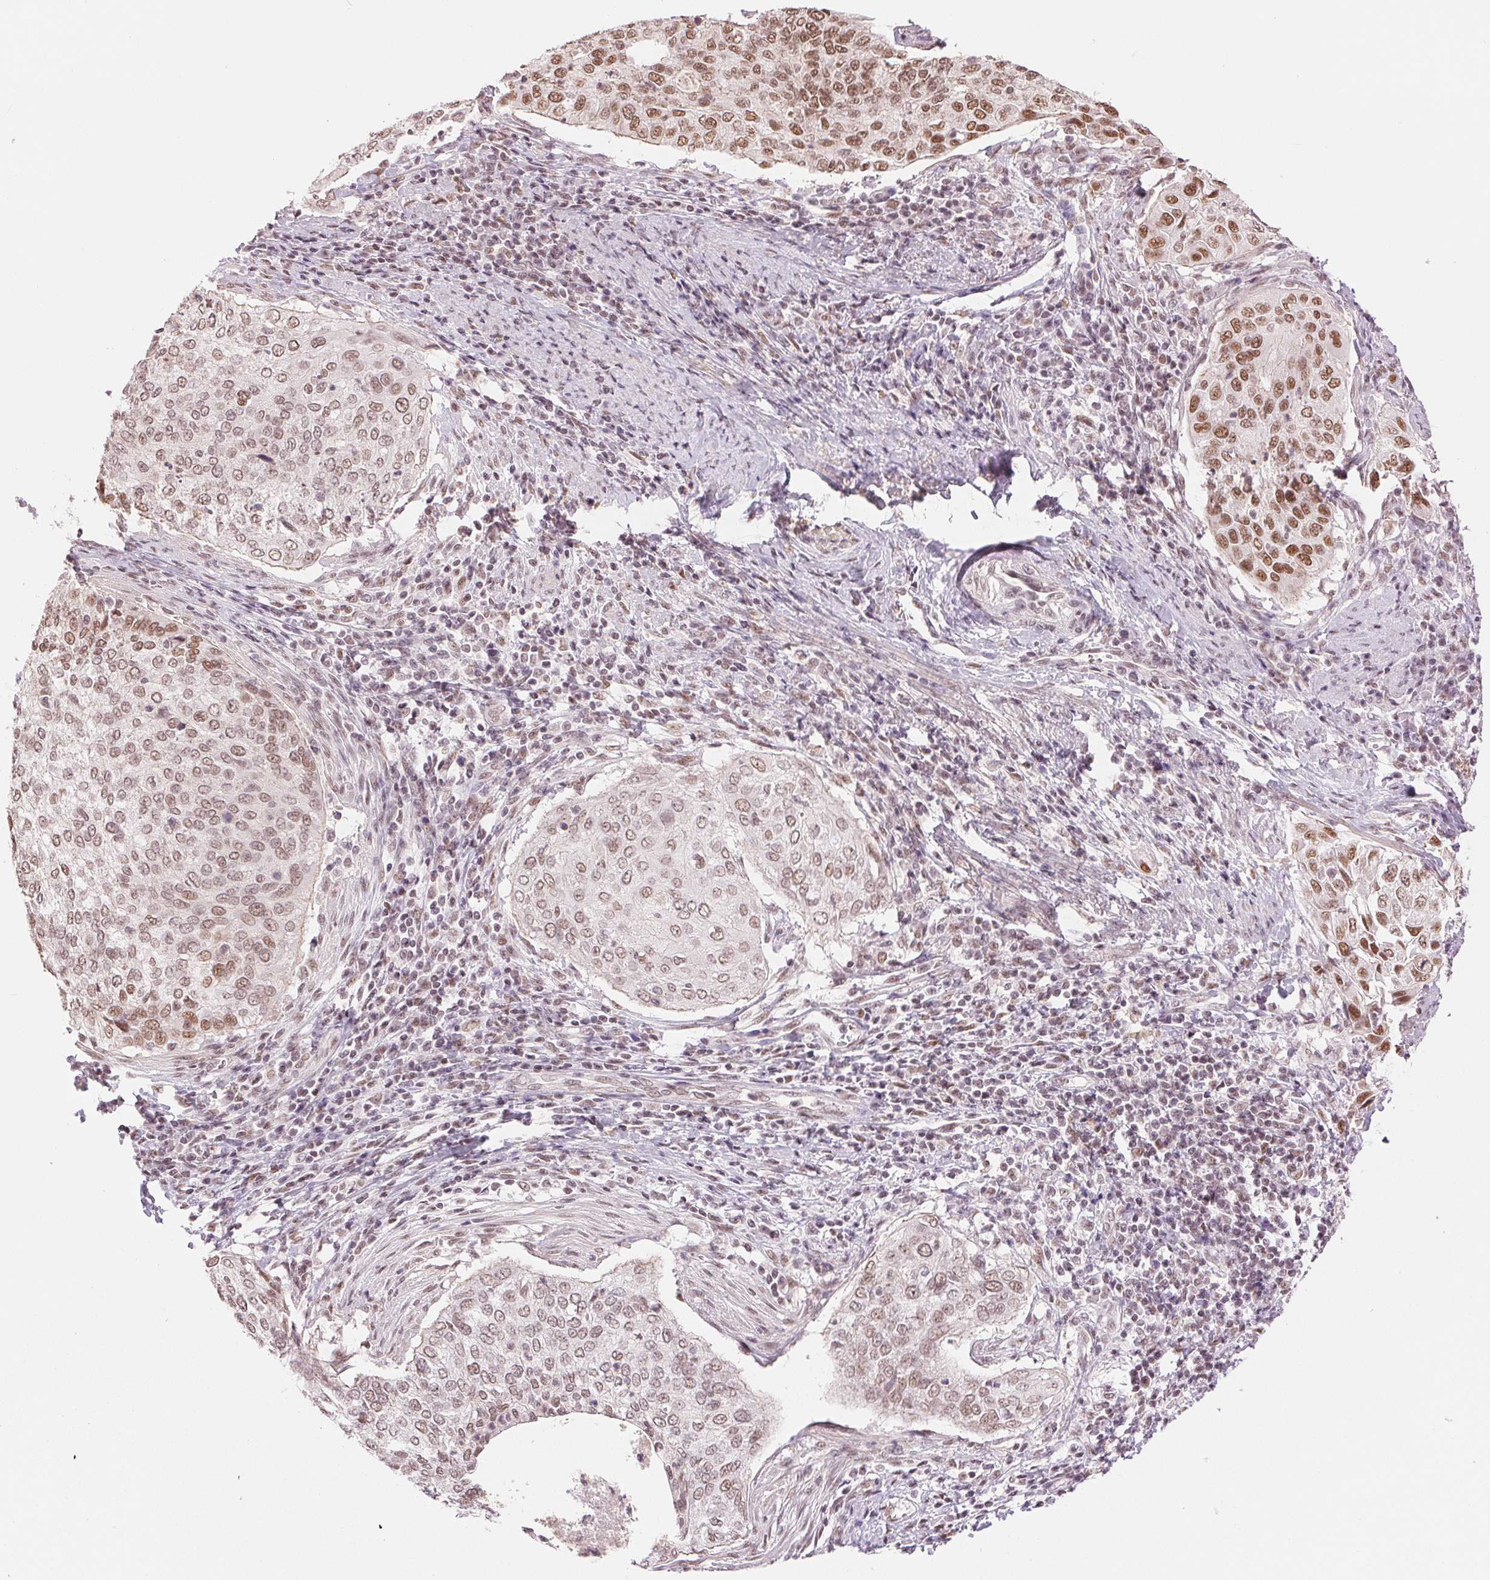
{"staining": {"intensity": "moderate", "quantity": ">75%", "location": "nuclear"}, "tissue": "cervical cancer", "cell_type": "Tumor cells", "image_type": "cancer", "snomed": [{"axis": "morphology", "description": "Squamous cell carcinoma, NOS"}, {"axis": "topography", "description": "Cervix"}], "caption": "IHC (DAB (3,3'-diaminobenzidine)) staining of human squamous cell carcinoma (cervical) demonstrates moderate nuclear protein expression in about >75% of tumor cells. The staining is performed using DAB brown chromogen to label protein expression. The nuclei are counter-stained blue using hematoxylin.", "gene": "RPRD1B", "patient": {"sex": "female", "age": 38}}